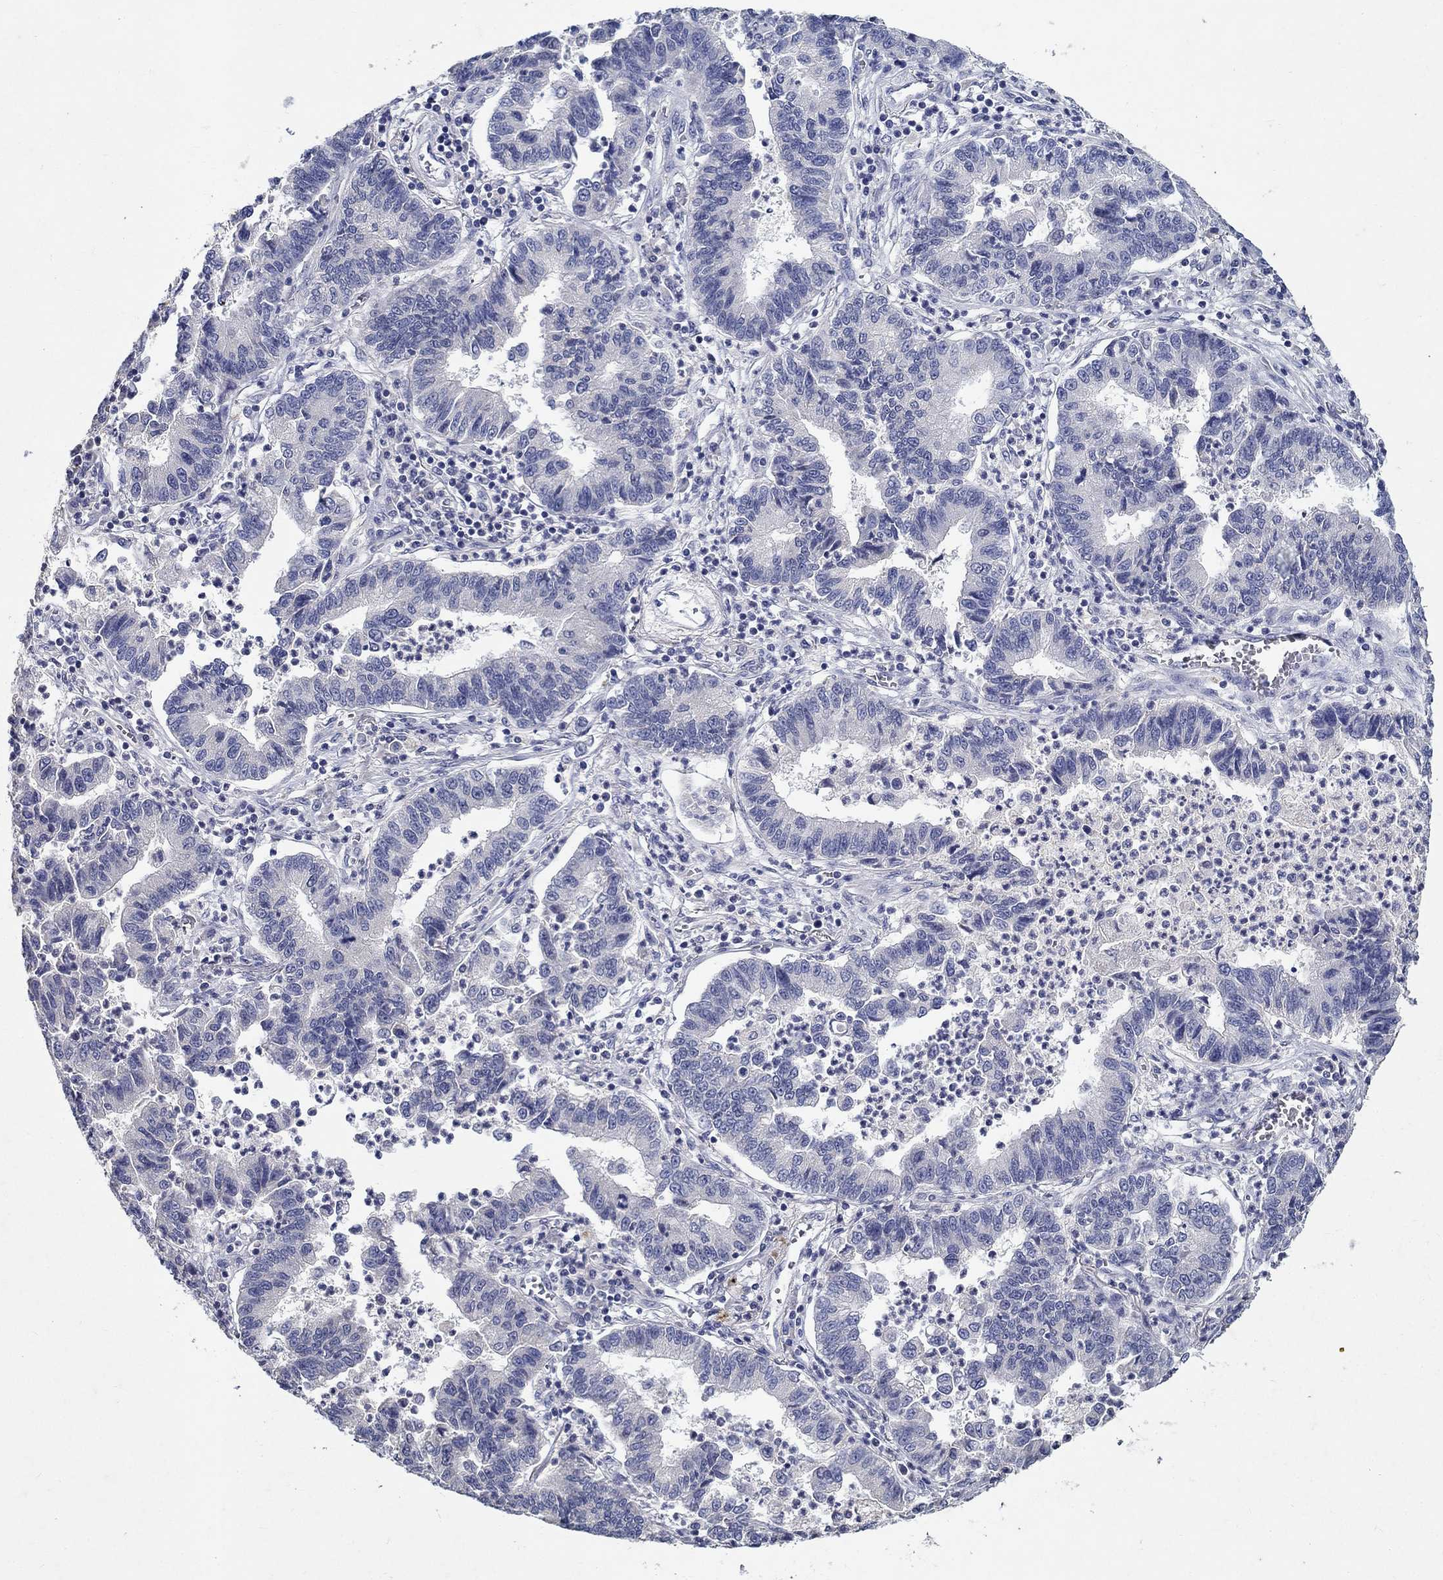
{"staining": {"intensity": "negative", "quantity": "none", "location": "none"}, "tissue": "lung cancer", "cell_type": "Tumor cells", "image_type": "cancer", "snomed": [{"axis": "morphology", "description": "Adenocarcinoma, NOS"}, {"axis": "topography", "description": "Lung"}], "caption": "Micrograph shows no significant protein positivity in tumor cells of lung cancer (adenocarcinoma). The staining was performed using DAB (3,3'-diaminobenzidine) to visualize the protein expression in brown, while the nuclei were stained in blue with hematoxylin (Magnification: 20x).", "gene": "PROZ", "patient": {"sex": "female", "age": 57}}